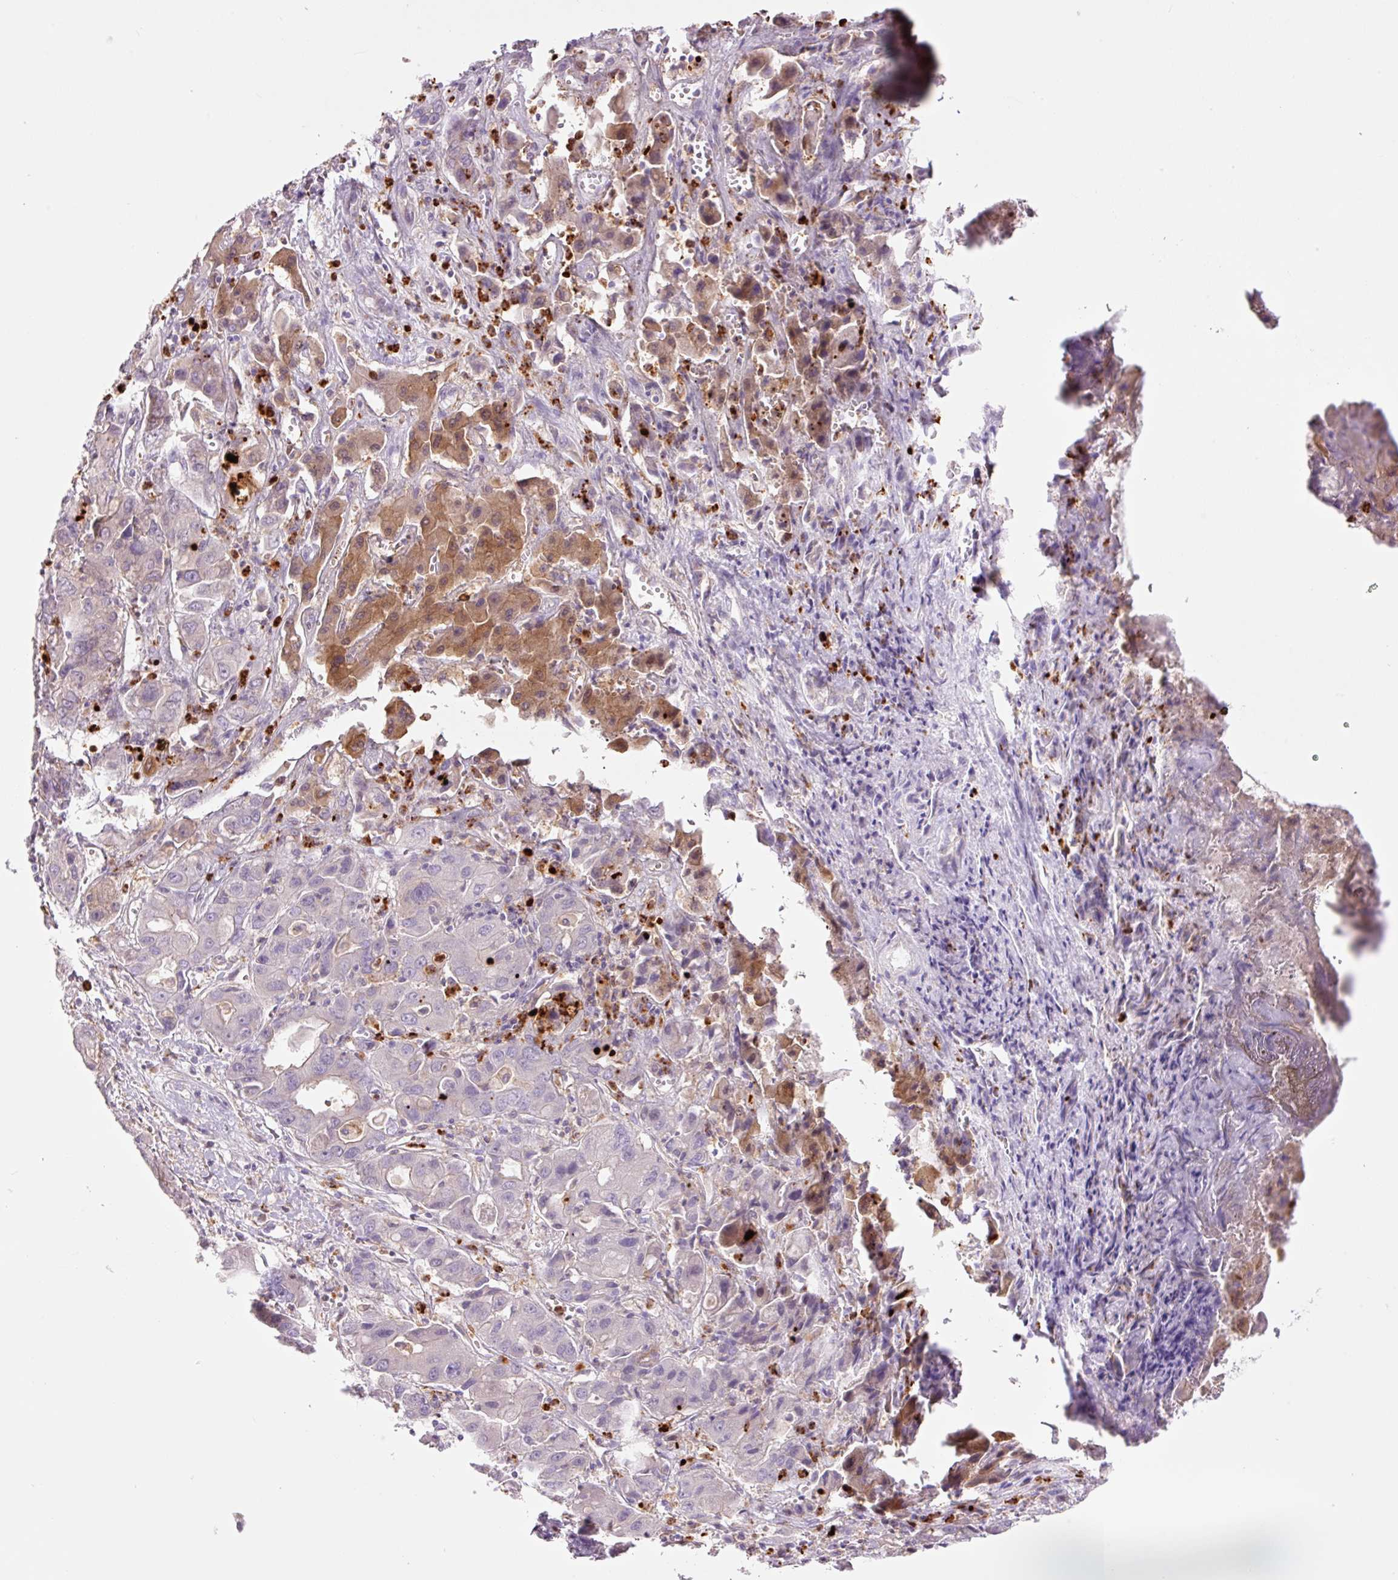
{"staining": {"intensity": "negative", "quantity": "none", "location": "none"}, "tissue": "liver cancer", "cell_type": "Tumor cells", "image_type": "cancer", "snomed": [{"axis": "morphology", "description": "Cholangiocarcinoma"}, {"axis": "topography", "description": "Liver"}], "caption": "Tumor cells are negative for protein expression in human cholangiocarcinoma (liver).", "gene": "SH2D6", "patient": {"sex": "male", "age": 67}}